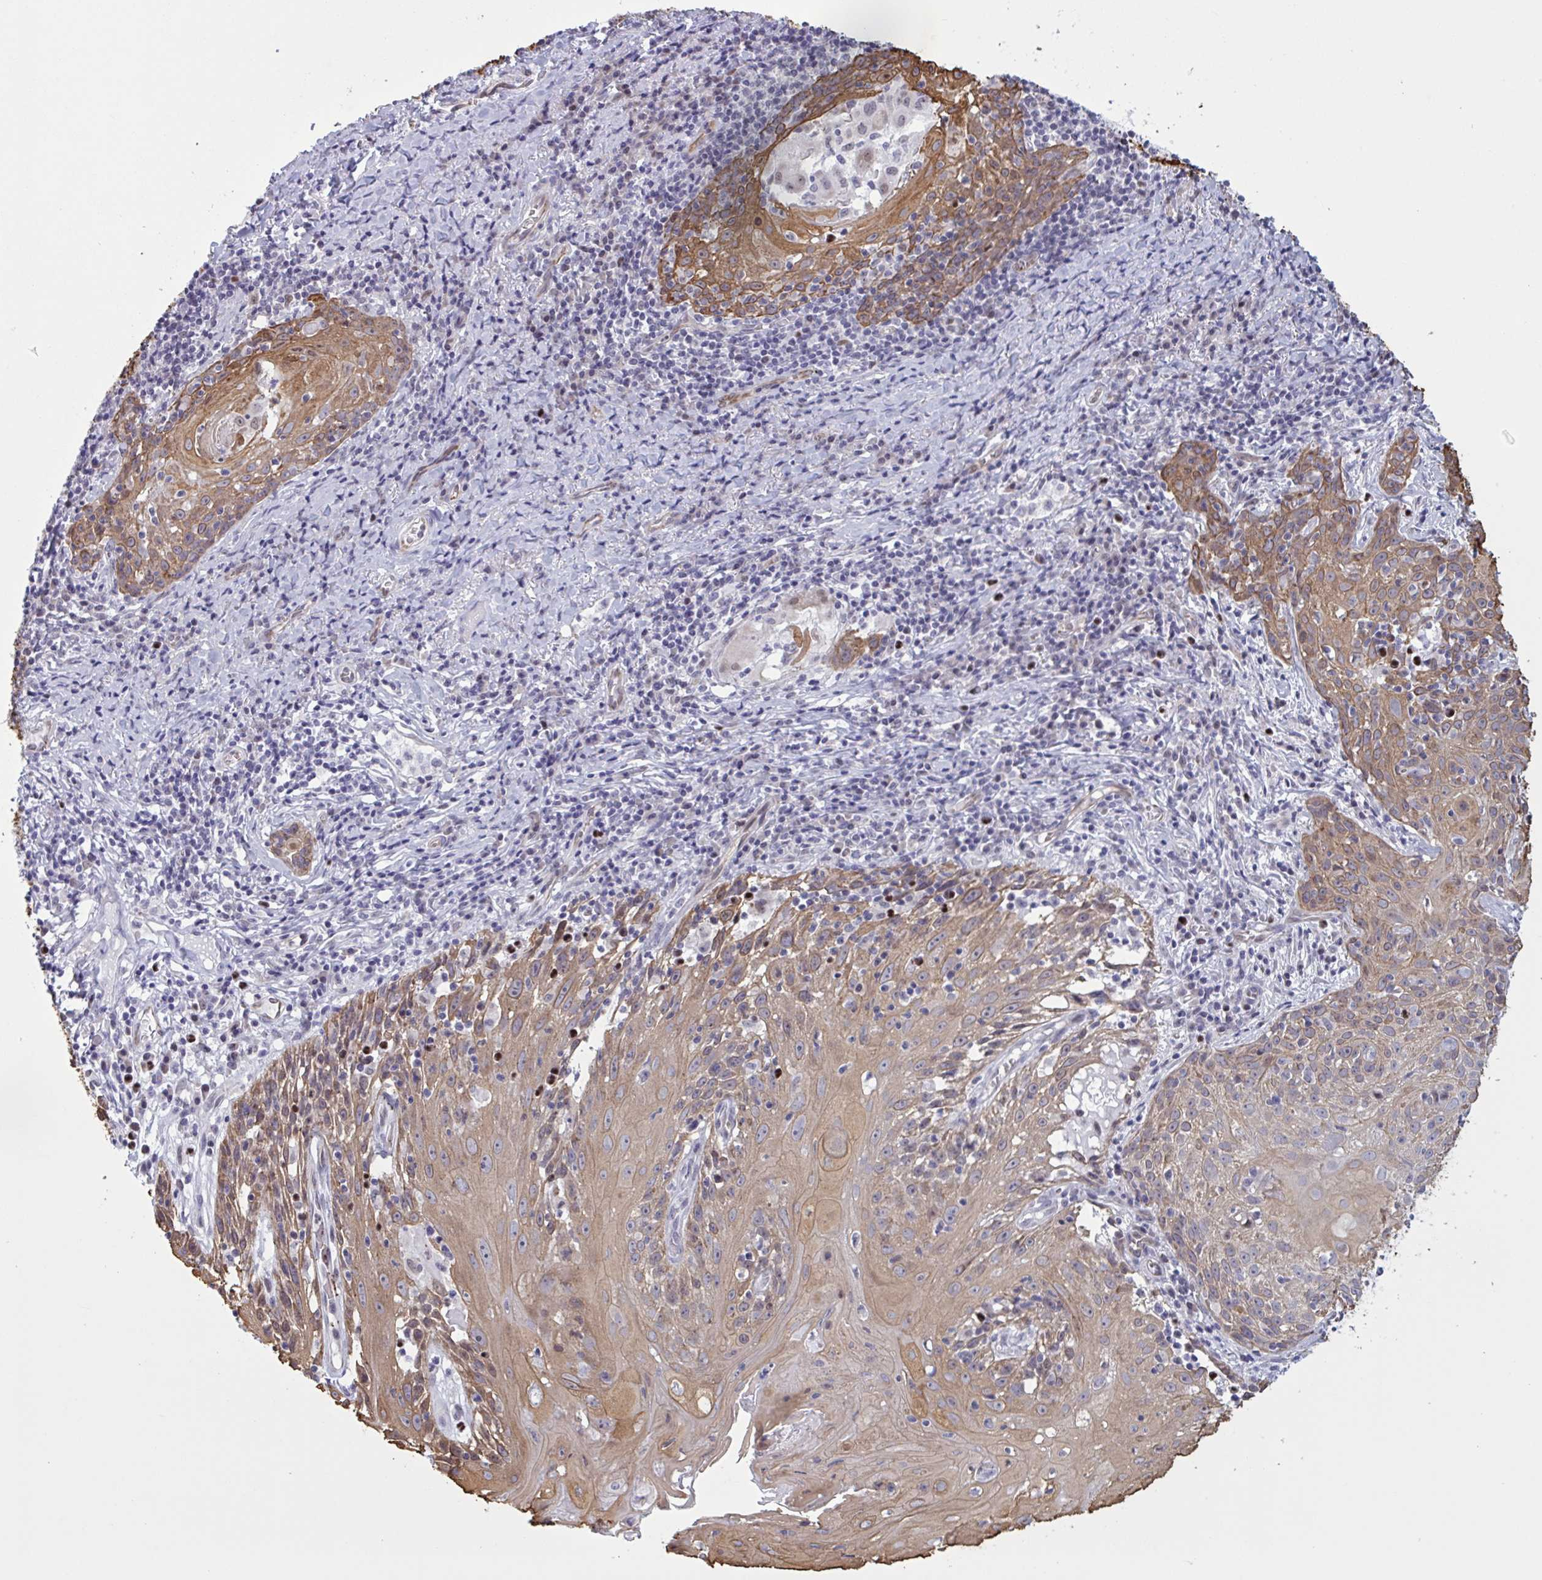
{"staining": {"intensity": "moderate", "quantity": ">75%", "location": "cytoplasmic/membranous"}, "tissue": "skin cancer", "cell_type": "Tumor cells", "image_type": "cancer", "snomed": [{"axis": "morphology", "description": "Squamous cell carcinoma, NOS"}, {"axis": "topography", "description": "Skin"}, {"axis": "topography", "description": "Vulva"}], "caption": "Tumor cells exhibit moderate cytoplasmic/membranous expression in approximately >75% of cells in skin squamous cell carcinoma.", "gene": "PRMT6", "patient": {"sex": "female", "age": 76}}